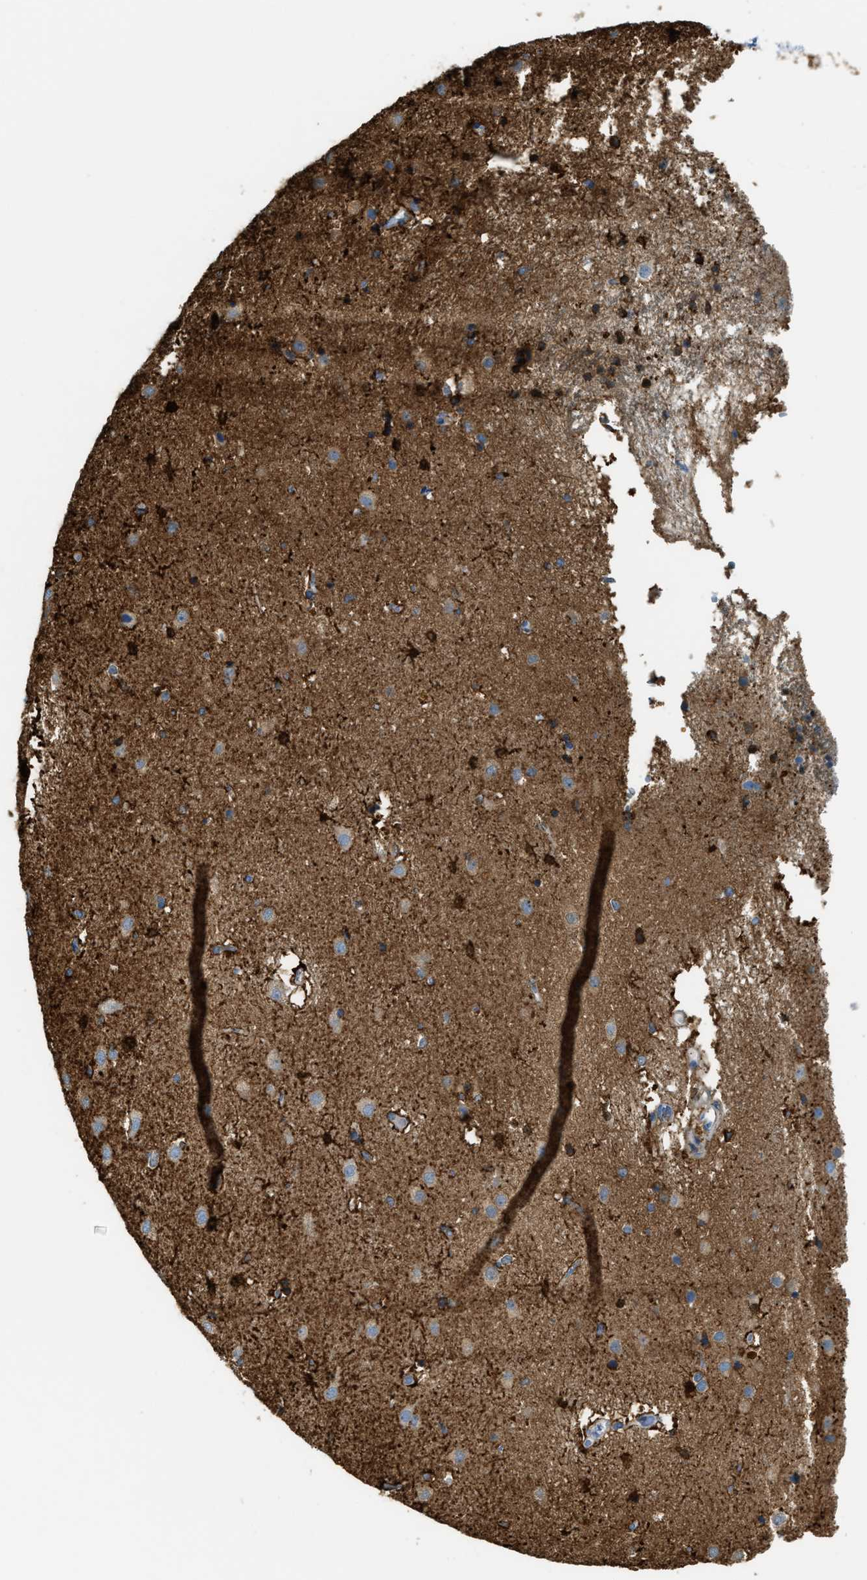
{"staining": {"intensity": "strong", "quantity": "25%-75%", "location": "cytoplasmic/membranous"}, "tissue": "caudate", "cell_type": "Glial cells", "image_type": "normal", "snomed": [{"axis": "morphology", "description": "Normal tissue, NOS"}, {"axis": "topography", "description": "Lateral ventricle wall"}], "caption": "IHC micrograph of unremarkable caudate stained for a protein (brown), which displays high levels of strong cytoplasmic/membranous positivity in approximately 25%-75% of glial cells.", "gene": "MATCAP2", "patient": {"sex": "male", "age": 70}}